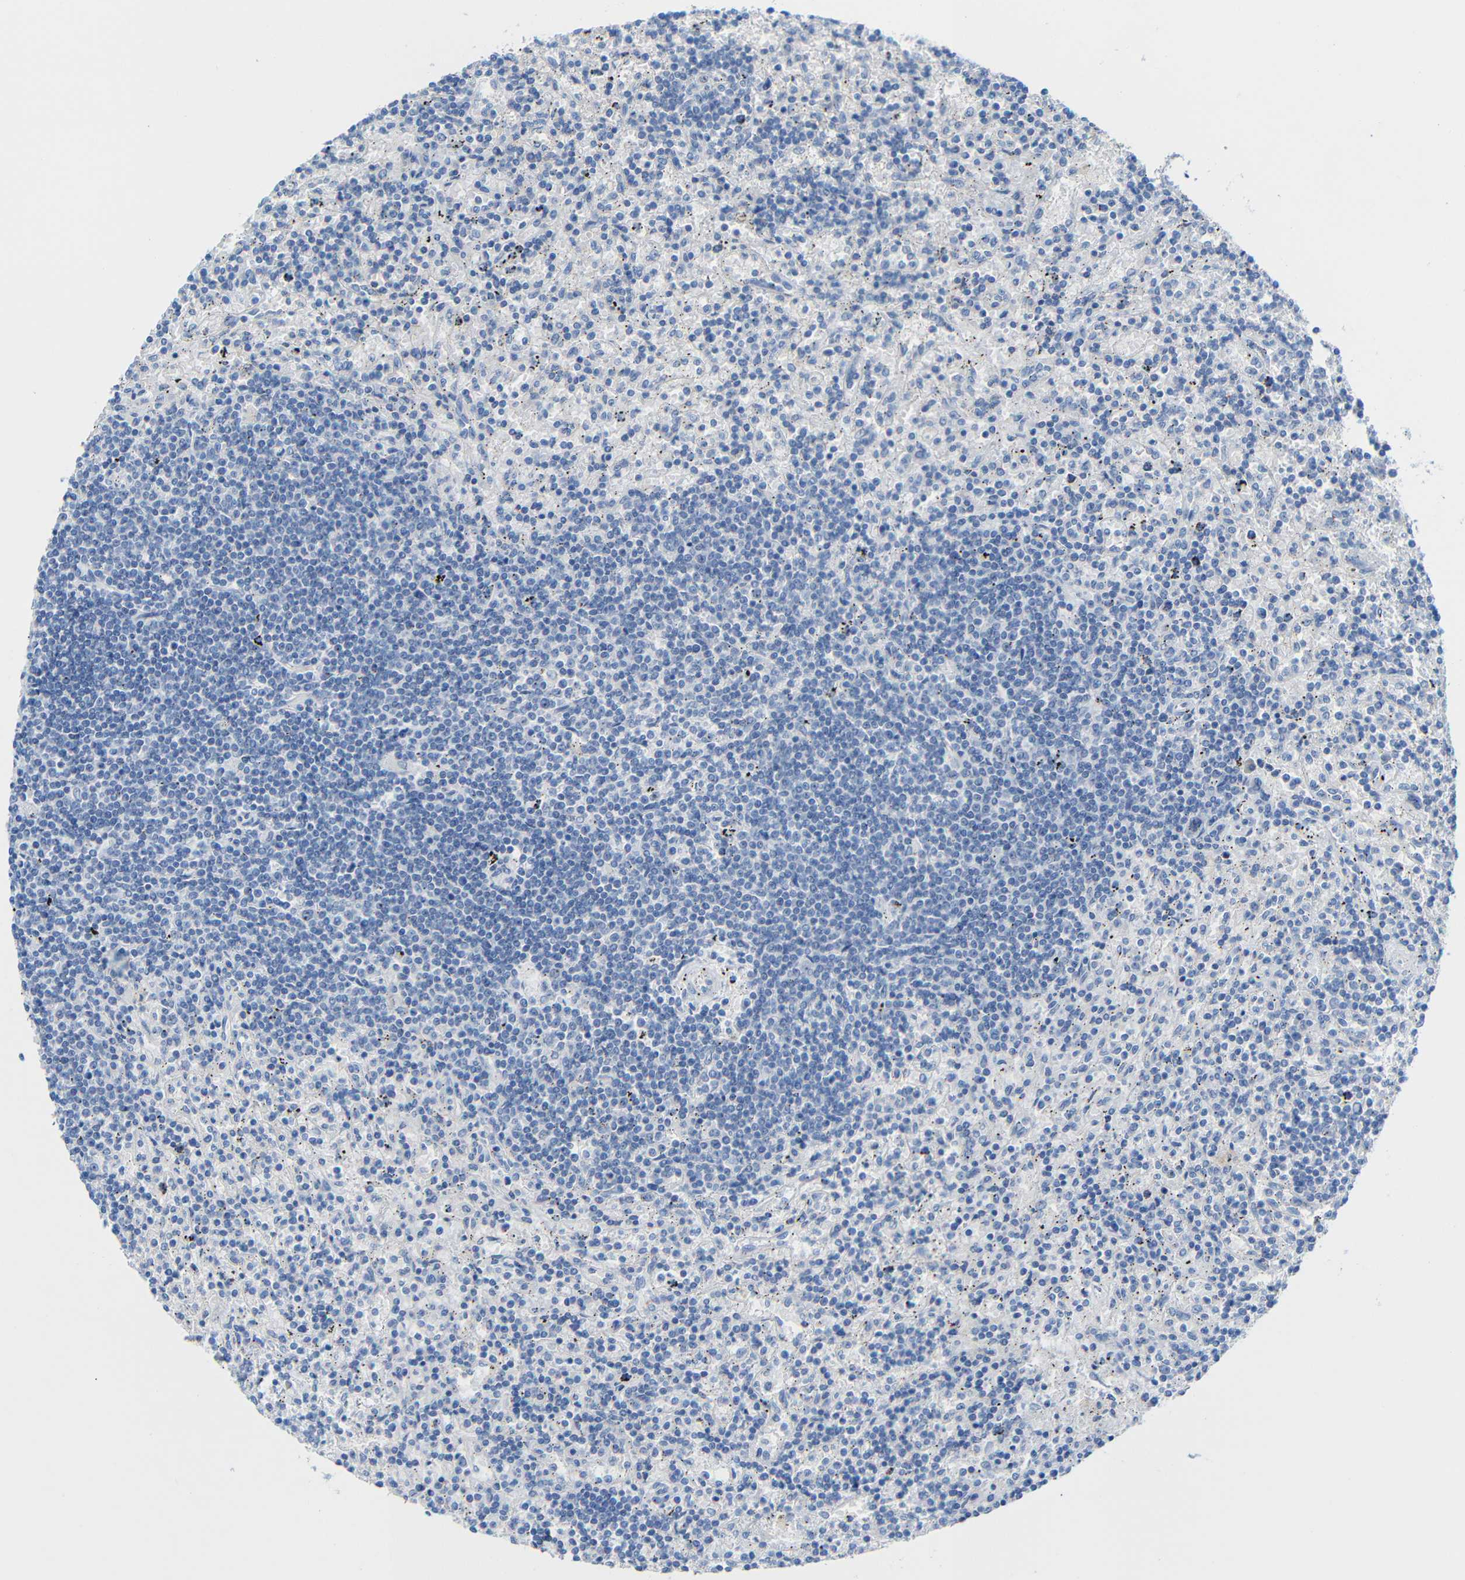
{"staining": {"intensity": "negative", "quantity": "none", "location": "none"}, "tissue": "lymphoma", "cell_type": "Tumor cells", "image_type": "cancer", "snomed": [{"axis": "morphology", "description": "Malignant lymphoma, non-Hodgkin's type, Low grade"}, {"axis": "topography", "description": "Spleen"}], "caption": "Protein analysis of malignant lymphoma, non-Hodgkin's type (low-grade) reveals no significant positivity in tumor cells.", "gene": "C1orf210", "patient": {"sex": "male", "age": 76}}